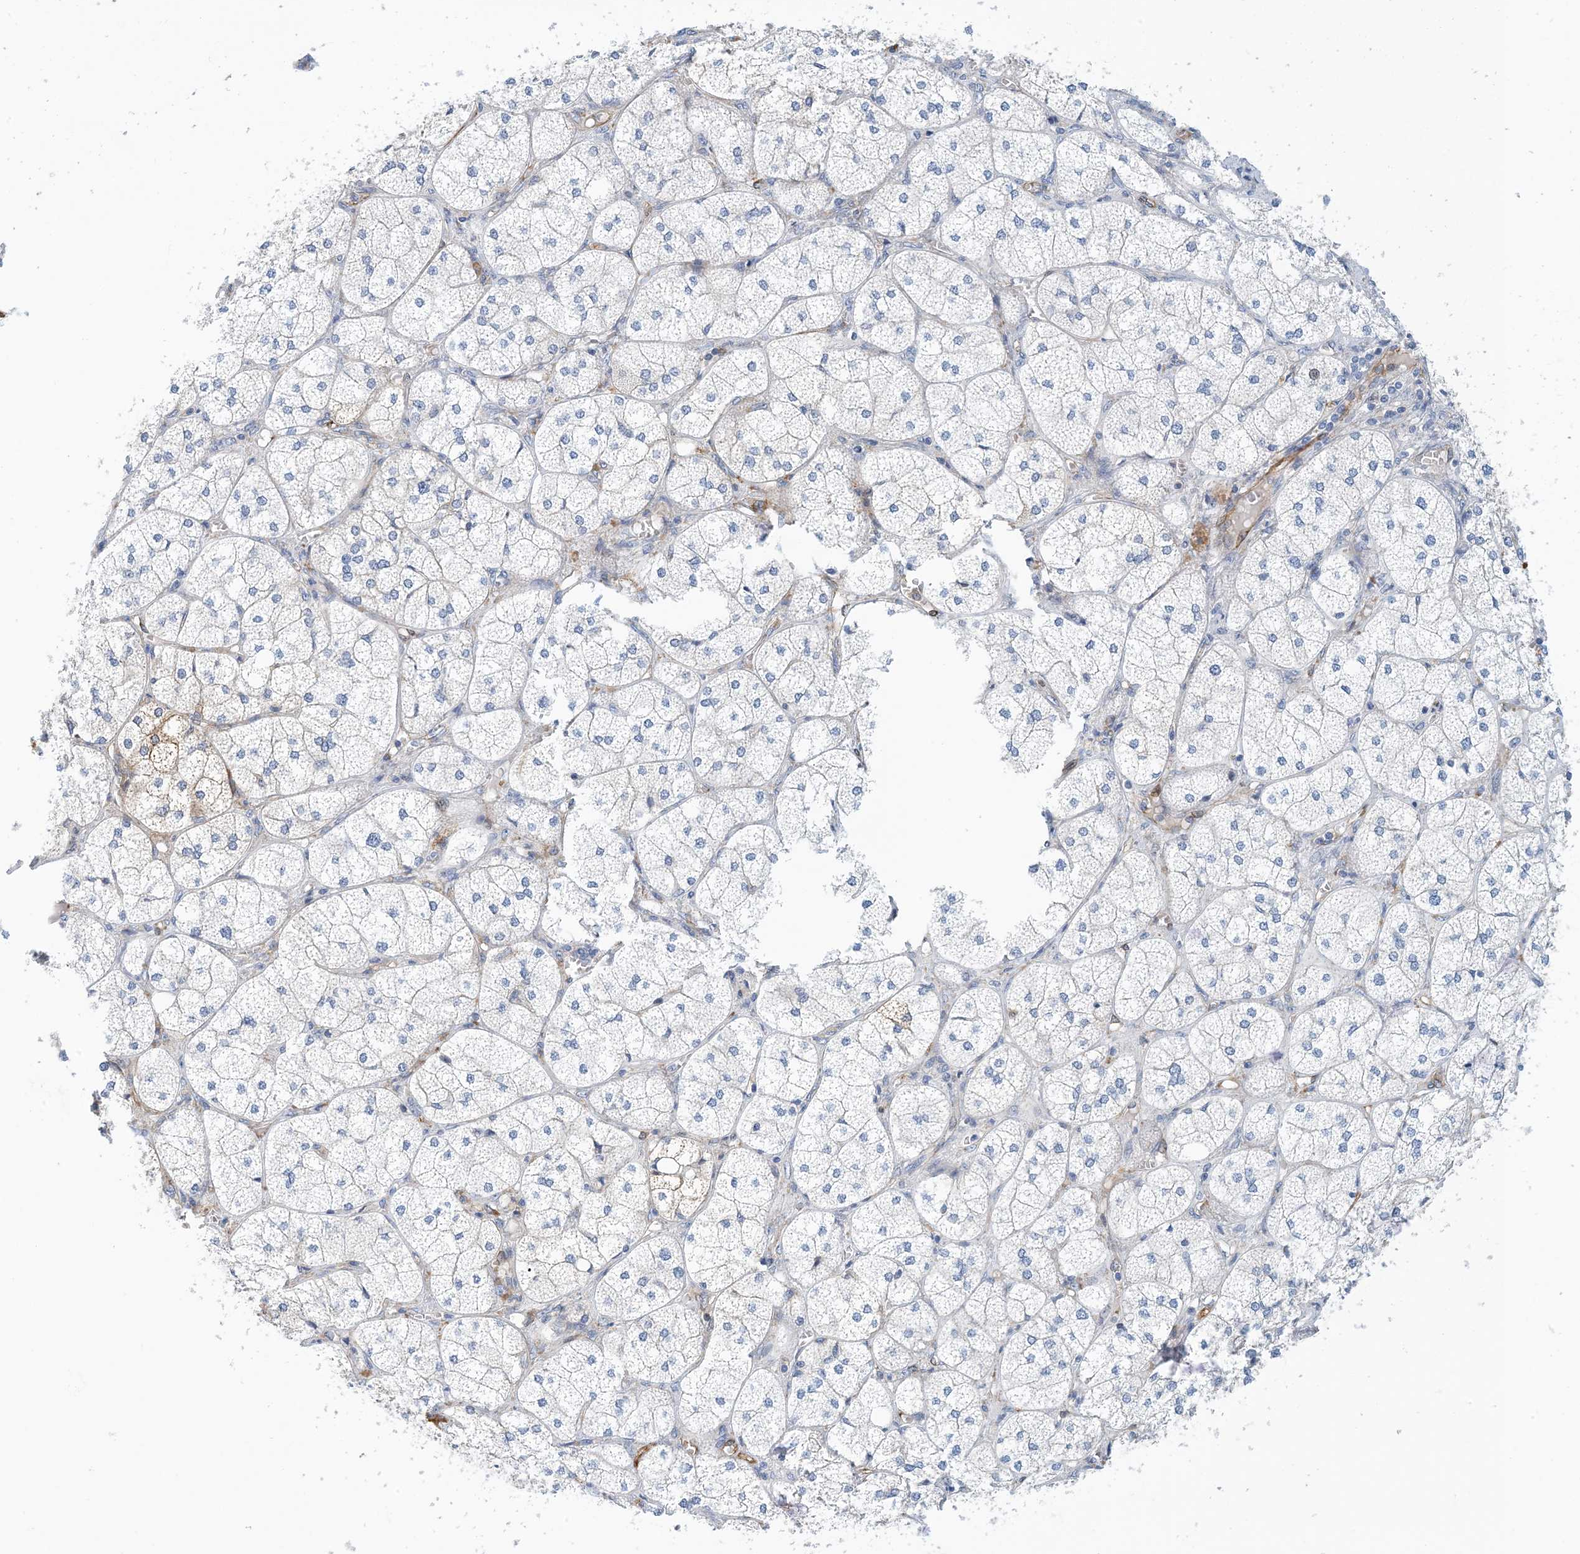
{"staining": {"intensity": "moderate", "quantity": "<25%", "location": "cytoplasmic/membranous"}, "tissue": "adrenal gland", "cell_type": "Glandular cells", "image_type": "normal", "snomed": [{"axis": "morphology", "description": "Normal tissue, NOS"}, {"axis": "topography", "description": "Adrenal gland"}], "caption": "Immunohistochemical staining of unremarkable adrenal gland exhibits low levels of moderate cytoplasmic/membranous staining in approximately <25% of glandular cells.", "gene": "PCDHA2", "patient": {"sex": "female", "age": 61}}